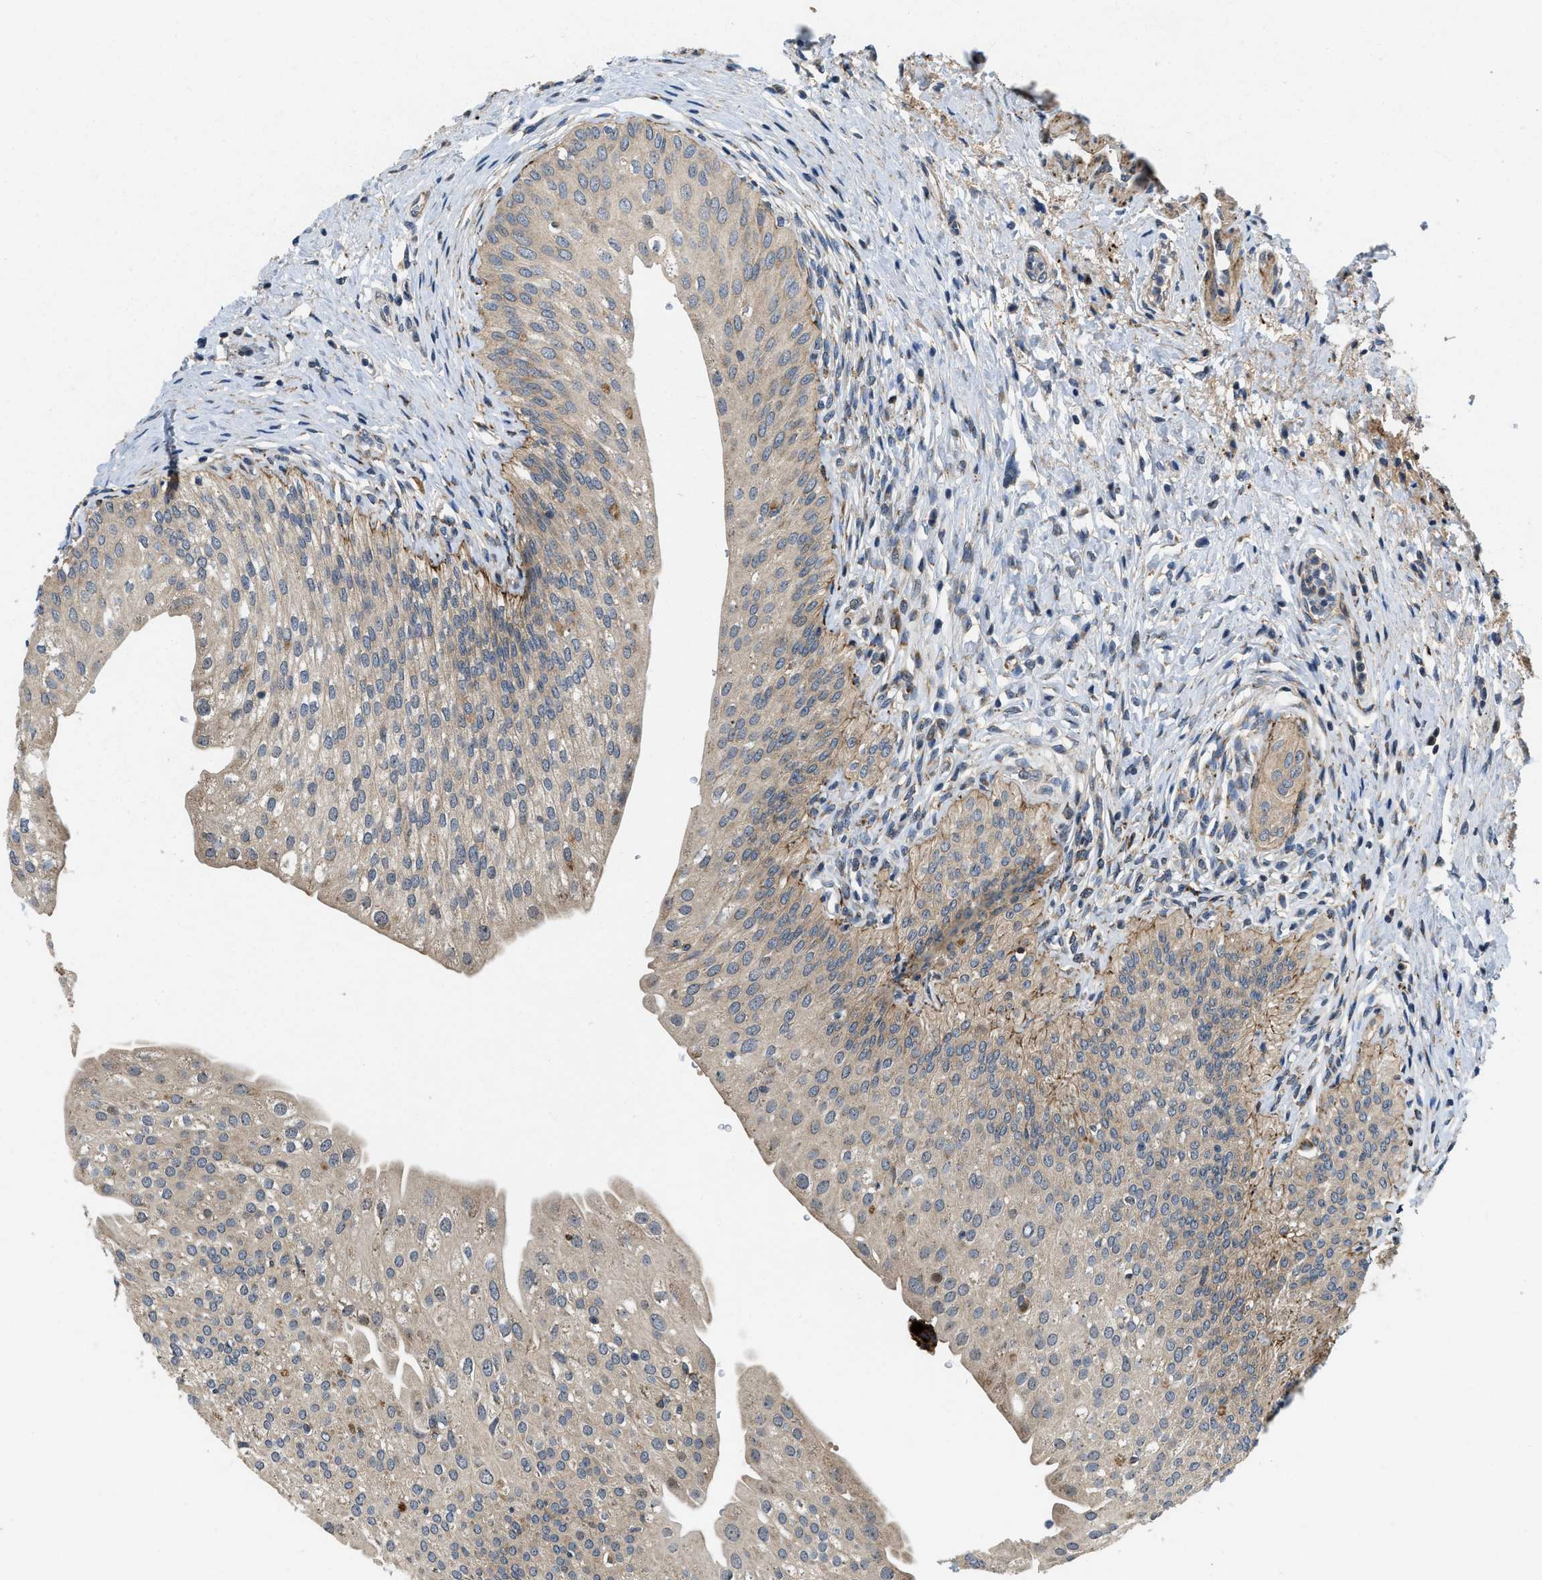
{"staining": {"intensity": "moderate", "quantity": ">75%", "location": "cytoplasmic/membranous"}, "tissue": "urinary bladder", "cell_type": "Urothelial cells", "image_type": "normal", "snomed": [{"axis": "morphology", "description": "Normal tissue, NOS"}, {"axis": "topography", "description": "Urinary bladder"}], "caption": "Moderate cytoplasmic/membranous positivity is appreciated in approximately >75% of urothelial cells in benign urinary bladder.", "gene": "ZNF599", "patient": {"sex": "male", "age": 46}}